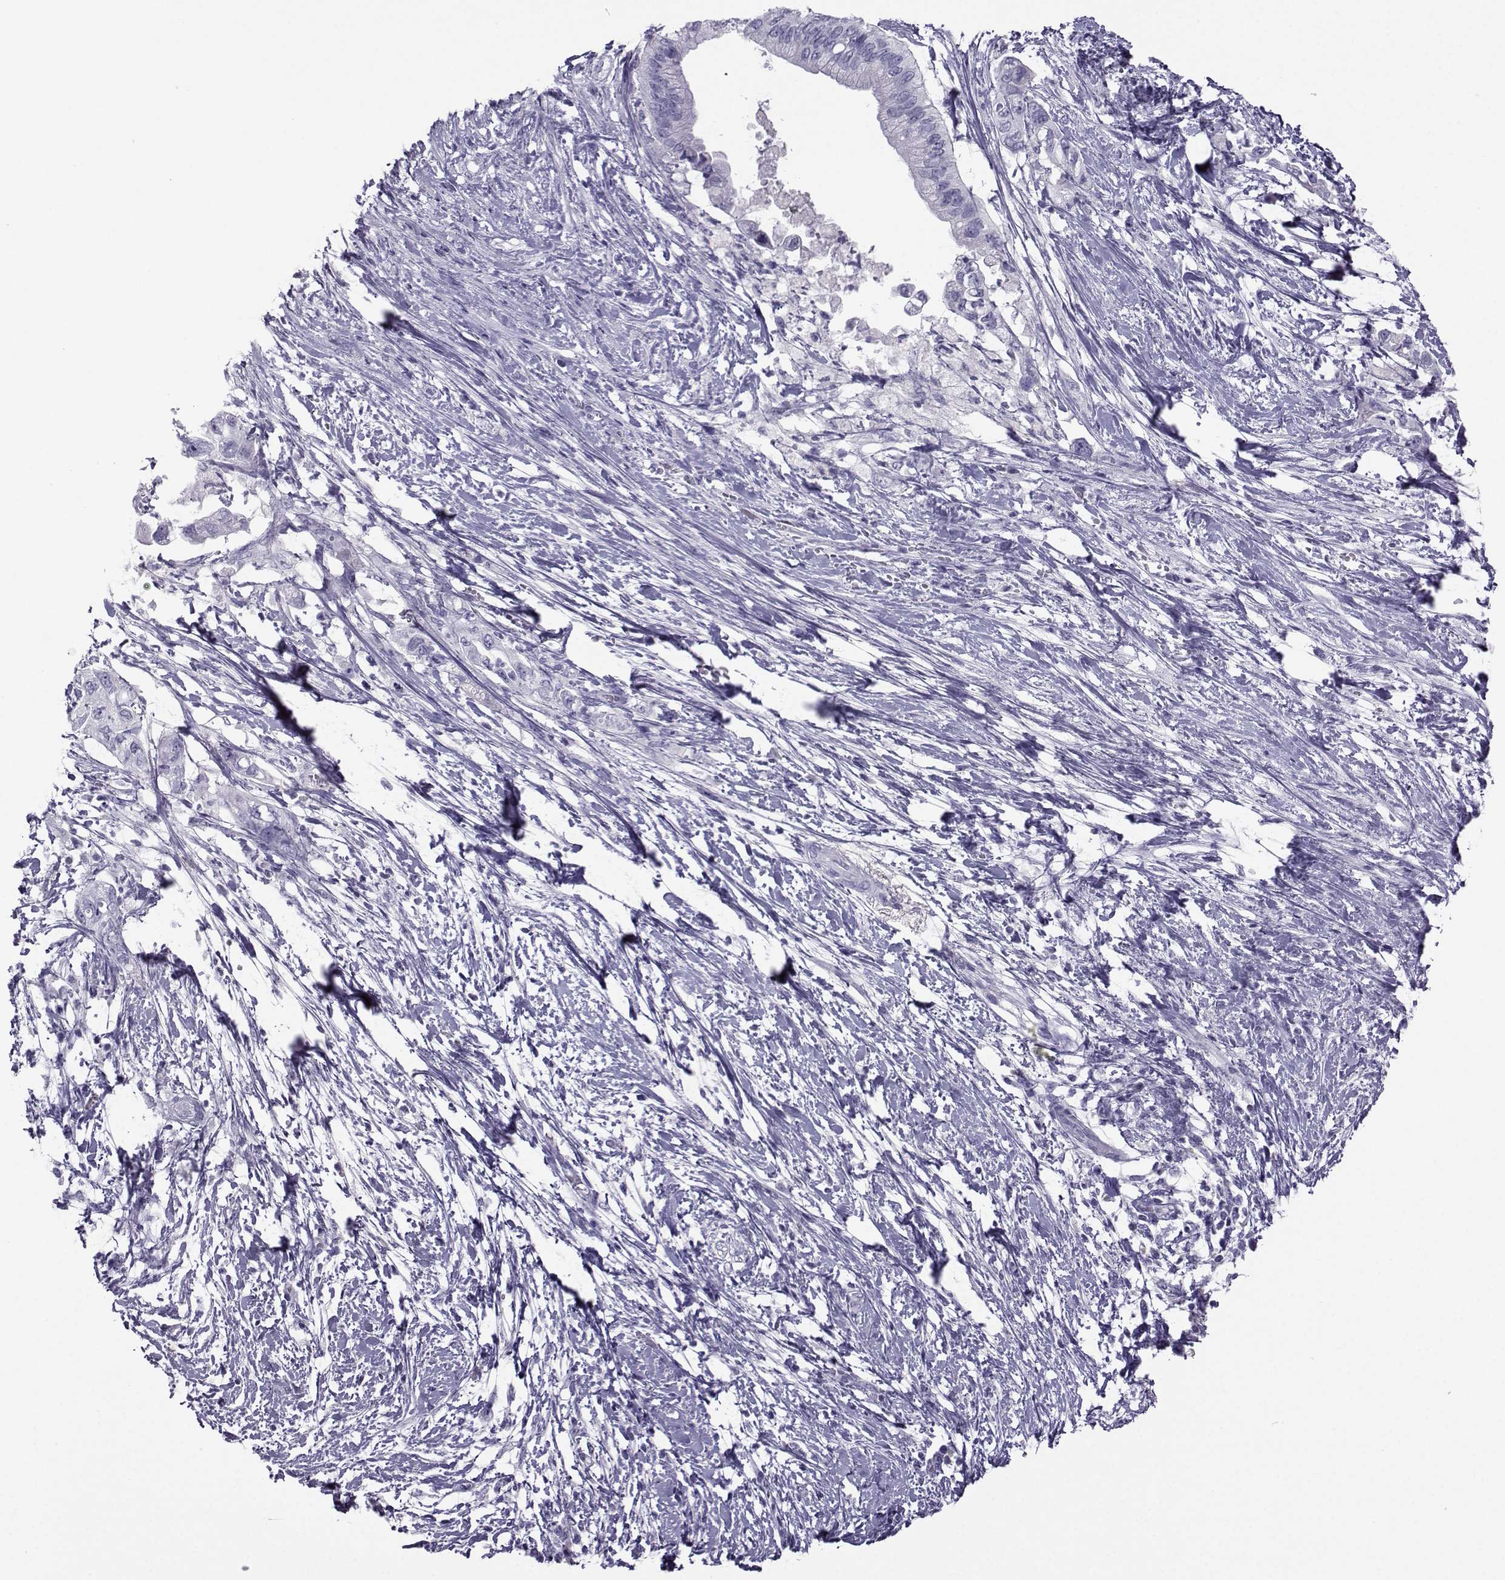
{"staining": {"intensity": "negative", "quantity": "none", "location": "none"}, "tissue": "pancreatic cancer", "cell_type": "Tumor cells", "image_type": "cancer", "snomed": [{"axis": "morphology", "description": "Adenocarcinoma, NOS"}, {"axis": "topography", "description": "Pancreas"}], "caption": "Pancreatic cancer (adenocarcinoma) was stained to show a protein in brown. There is no significant staining in tumor cells.", "gene": "ARMC2", "patient": {"sex": "female", "age": 72}}